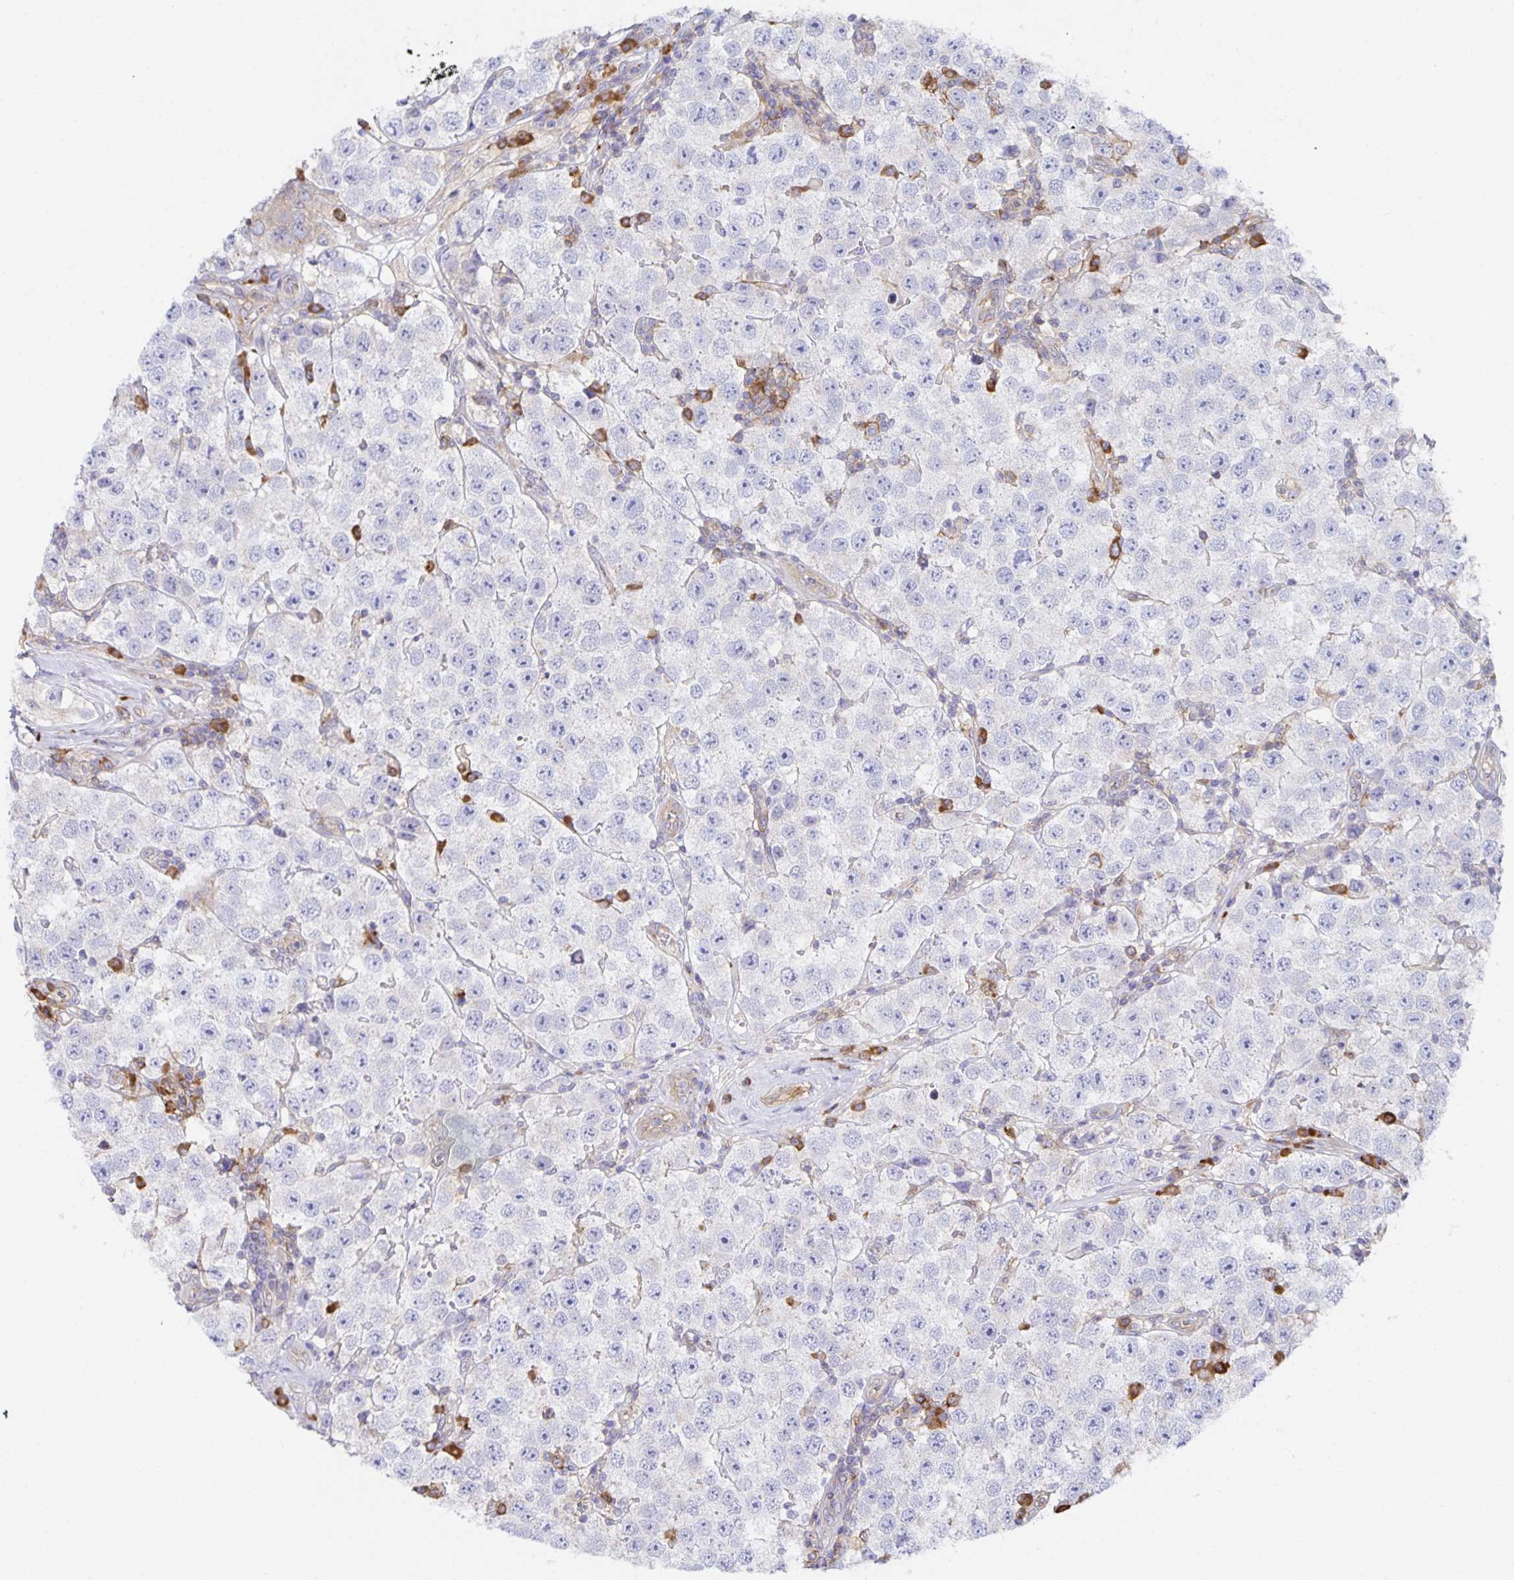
{"staining": {"intensity": "negative", "quantity": "none", "location": "none"}, "tissue": "testis cancer", "cell_type": "Tumor cells", "image_type": "cancer", "snomed": [{"axis": "morphology", "description": "Seminoma, NOS"}, {"axis": "topography", "description": "Testis"}], "caption": "DAB (3,3'-diaminobenzidine) immunohistochemical staining of testis cancer displays no significant expression in tumor cells.", "gene": "BAD", "patient": {"sex": "male", "age": 34}}